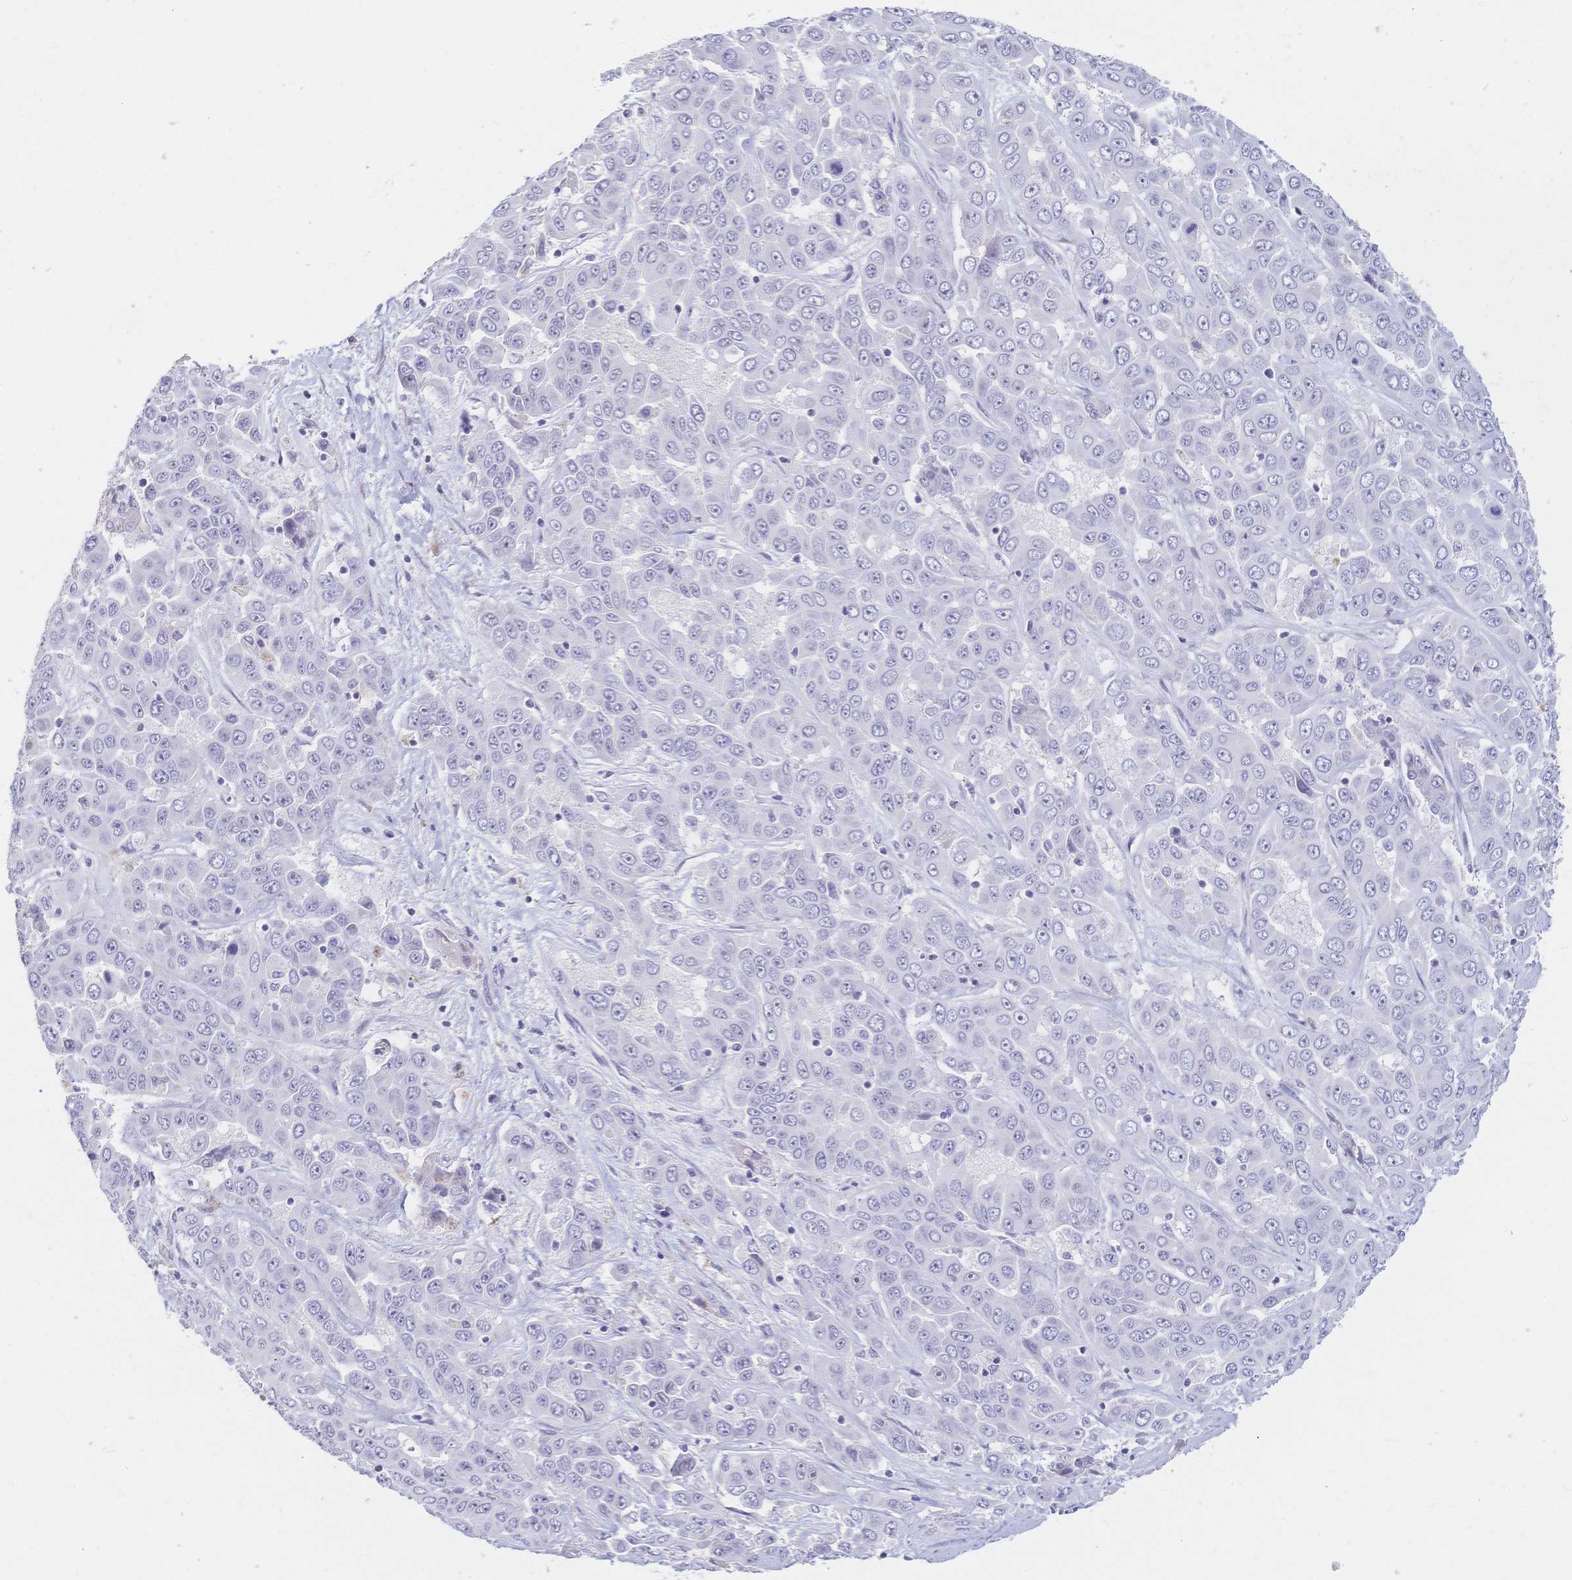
{"staining": {"intensity": "negative", "quantity": "none", "location": "none"}, "tissue": "liver cancer", "cell_type": "Tumor cells", "image_type": "cancer", "snomed": [{"axis": "morphology", "description": "Cholangiocarcinoma"}, {"axis": "topography", "description": "Liver"}], "caption": "DAB (3,3'-diaminobenzidine) immunohistochemical staining of cholangiocarcinoma (liver) shows no significant staining in tumor cells. Nuclei are stained in blue.", "gene": "CR2", "patient": {"sex": "female", "age": 52}}